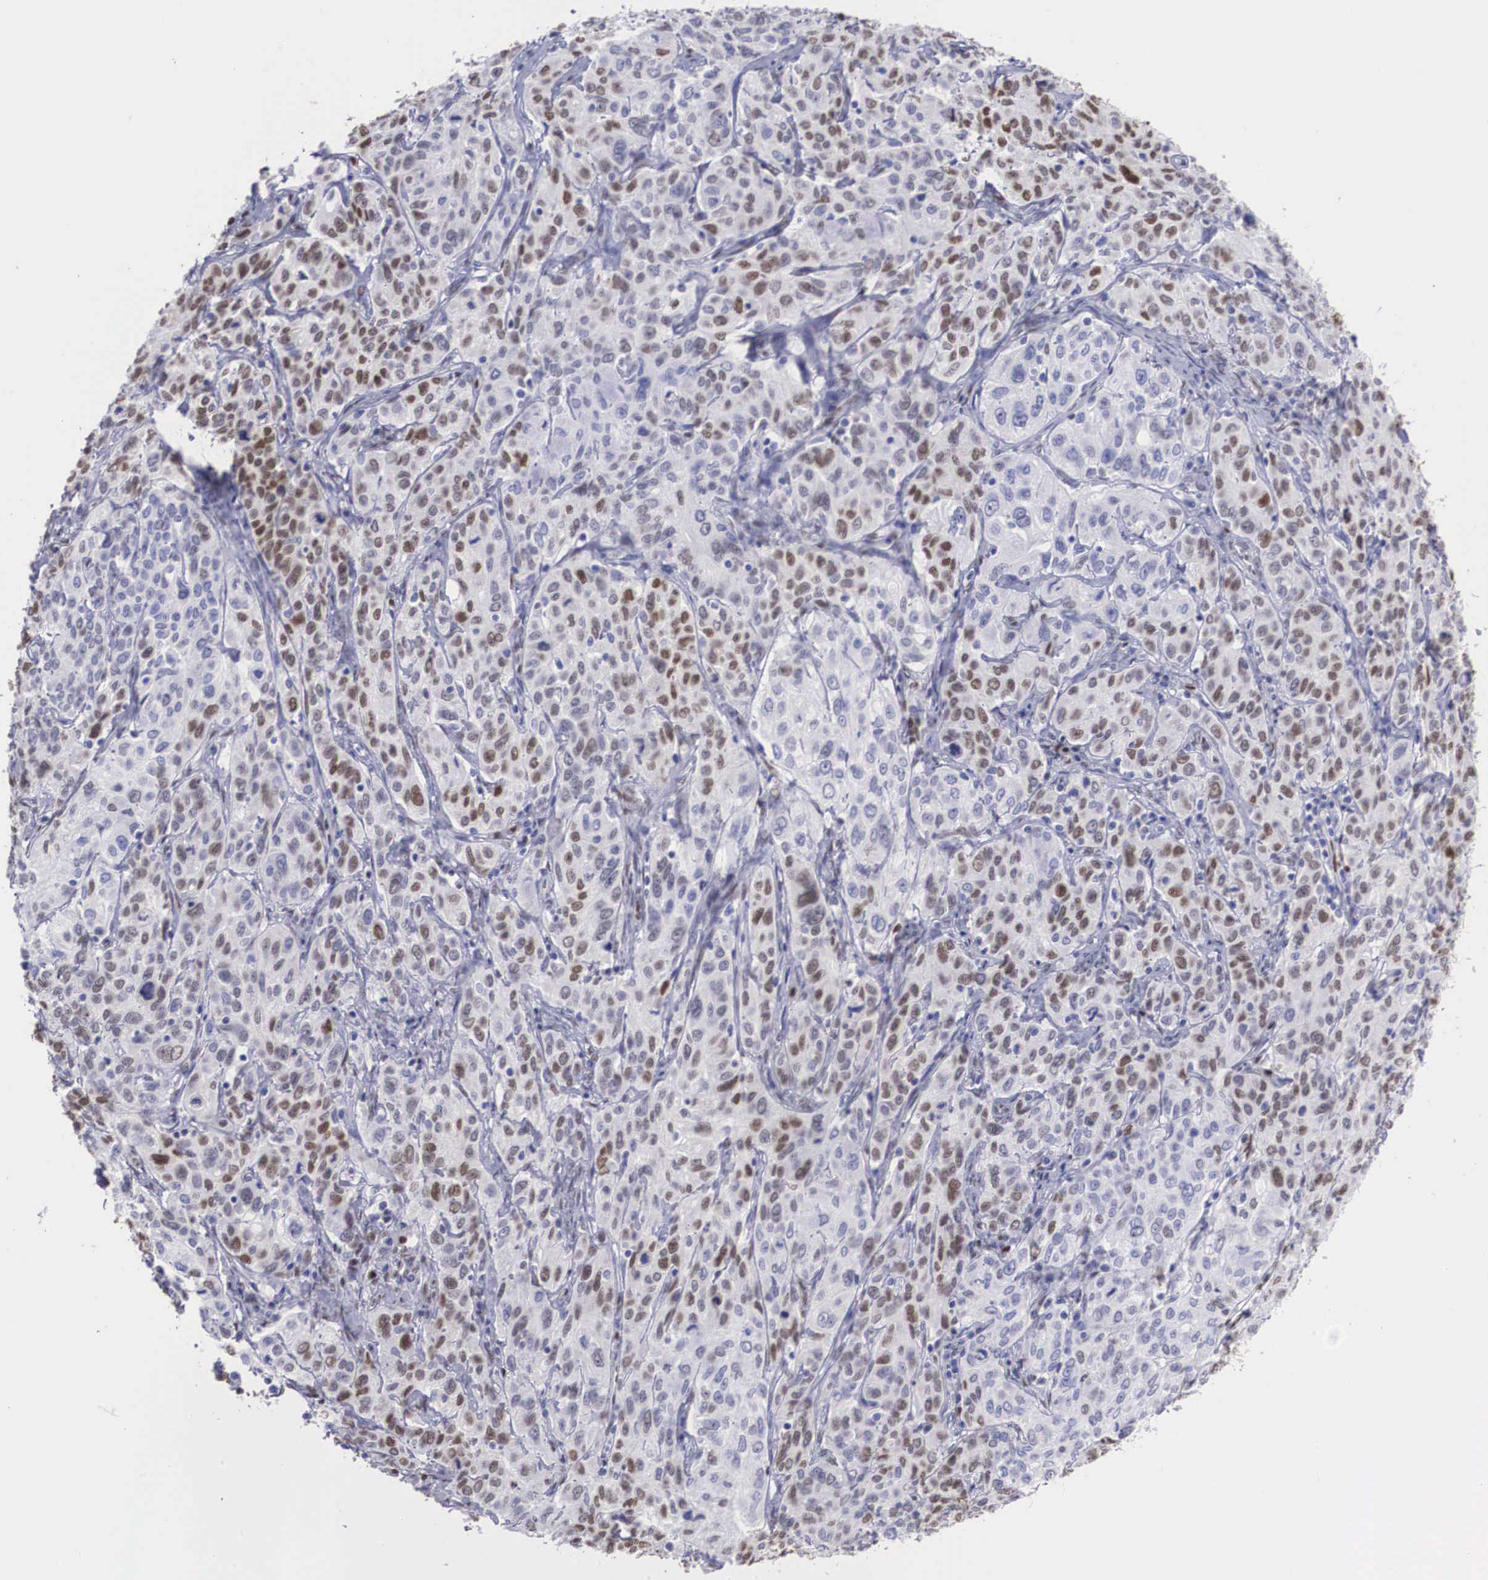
{"staining": {"intensity": "moderate", "quantity": "25%-75%", "location": "nuclear"}, "tissue": "cervical cancer", "cell_type": "Tumor cells", "image_type": "cancer", "snomed": [{"axis": "morphology", "description": "Squamous cell carcinoma, NOS"}, {"axis": "topography", "description": "Cervix"}], "caption": "Moderate nuclear staining is identified in about 25%-75% of tumor cells in cervical cancer (squamous cell carcinoma). (DAB IHC with brightfield microscopy, high magnification).", "gene": "HMGN5", "patient": {"sex": "female", "age": 38}}